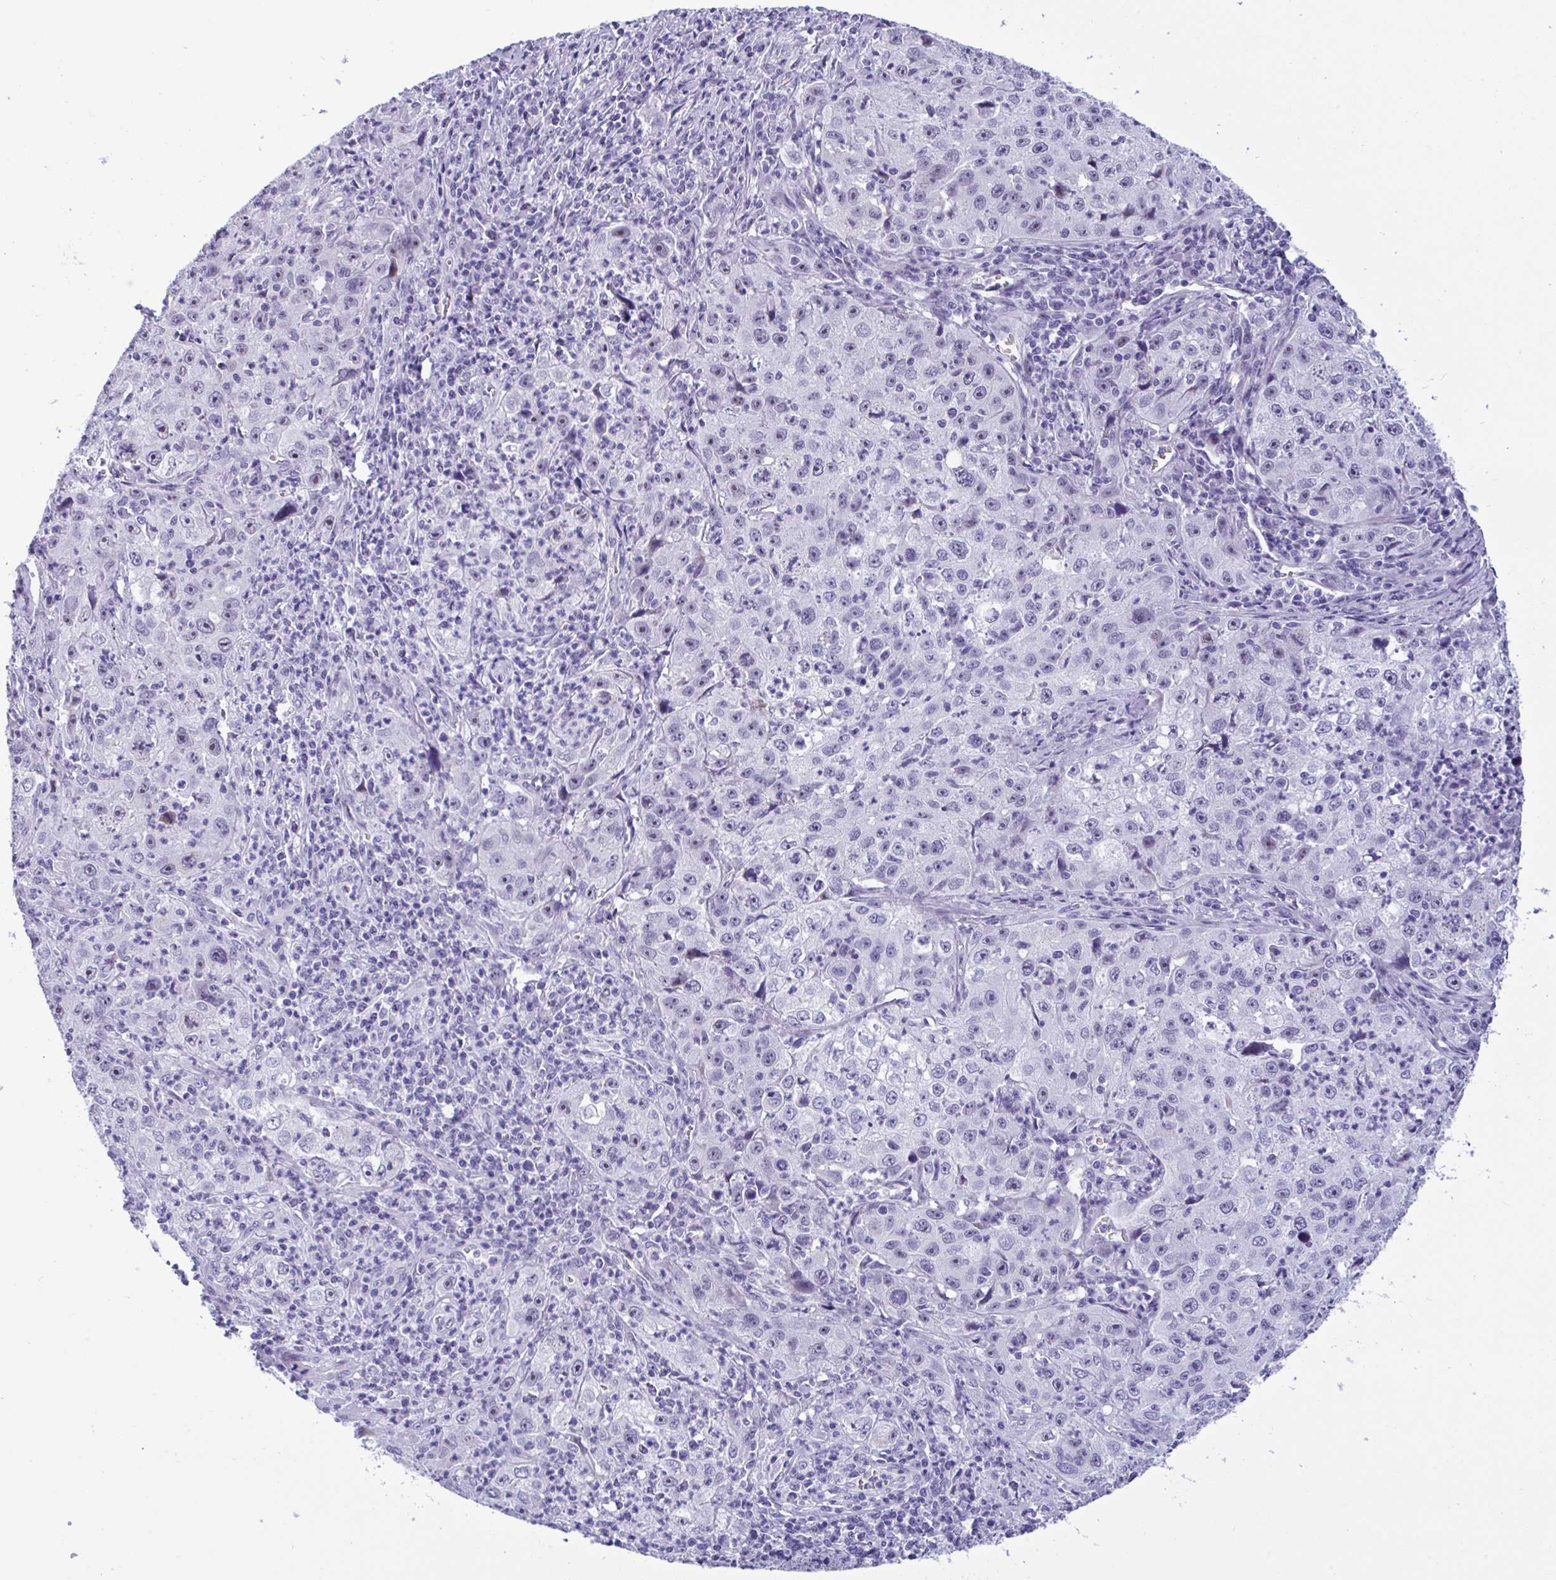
{"staining": {"intensity": "negative", "quantity": "none", "location": "none"}, "tissue": "lung cancer", "cell_type": "Tumor cells", "image_type": "cancer", "snomed": [{"axis": "morphology", "description": "Squamous cell carcinoma, NOS"}, {"axis": "topography", "description": "Lung"}], "caption": "Tumor cells show no significant protein expression in lung squamous cell carcinoma.", "gene": "YBX2", "patient": {"sex": "male", "age": 71}}